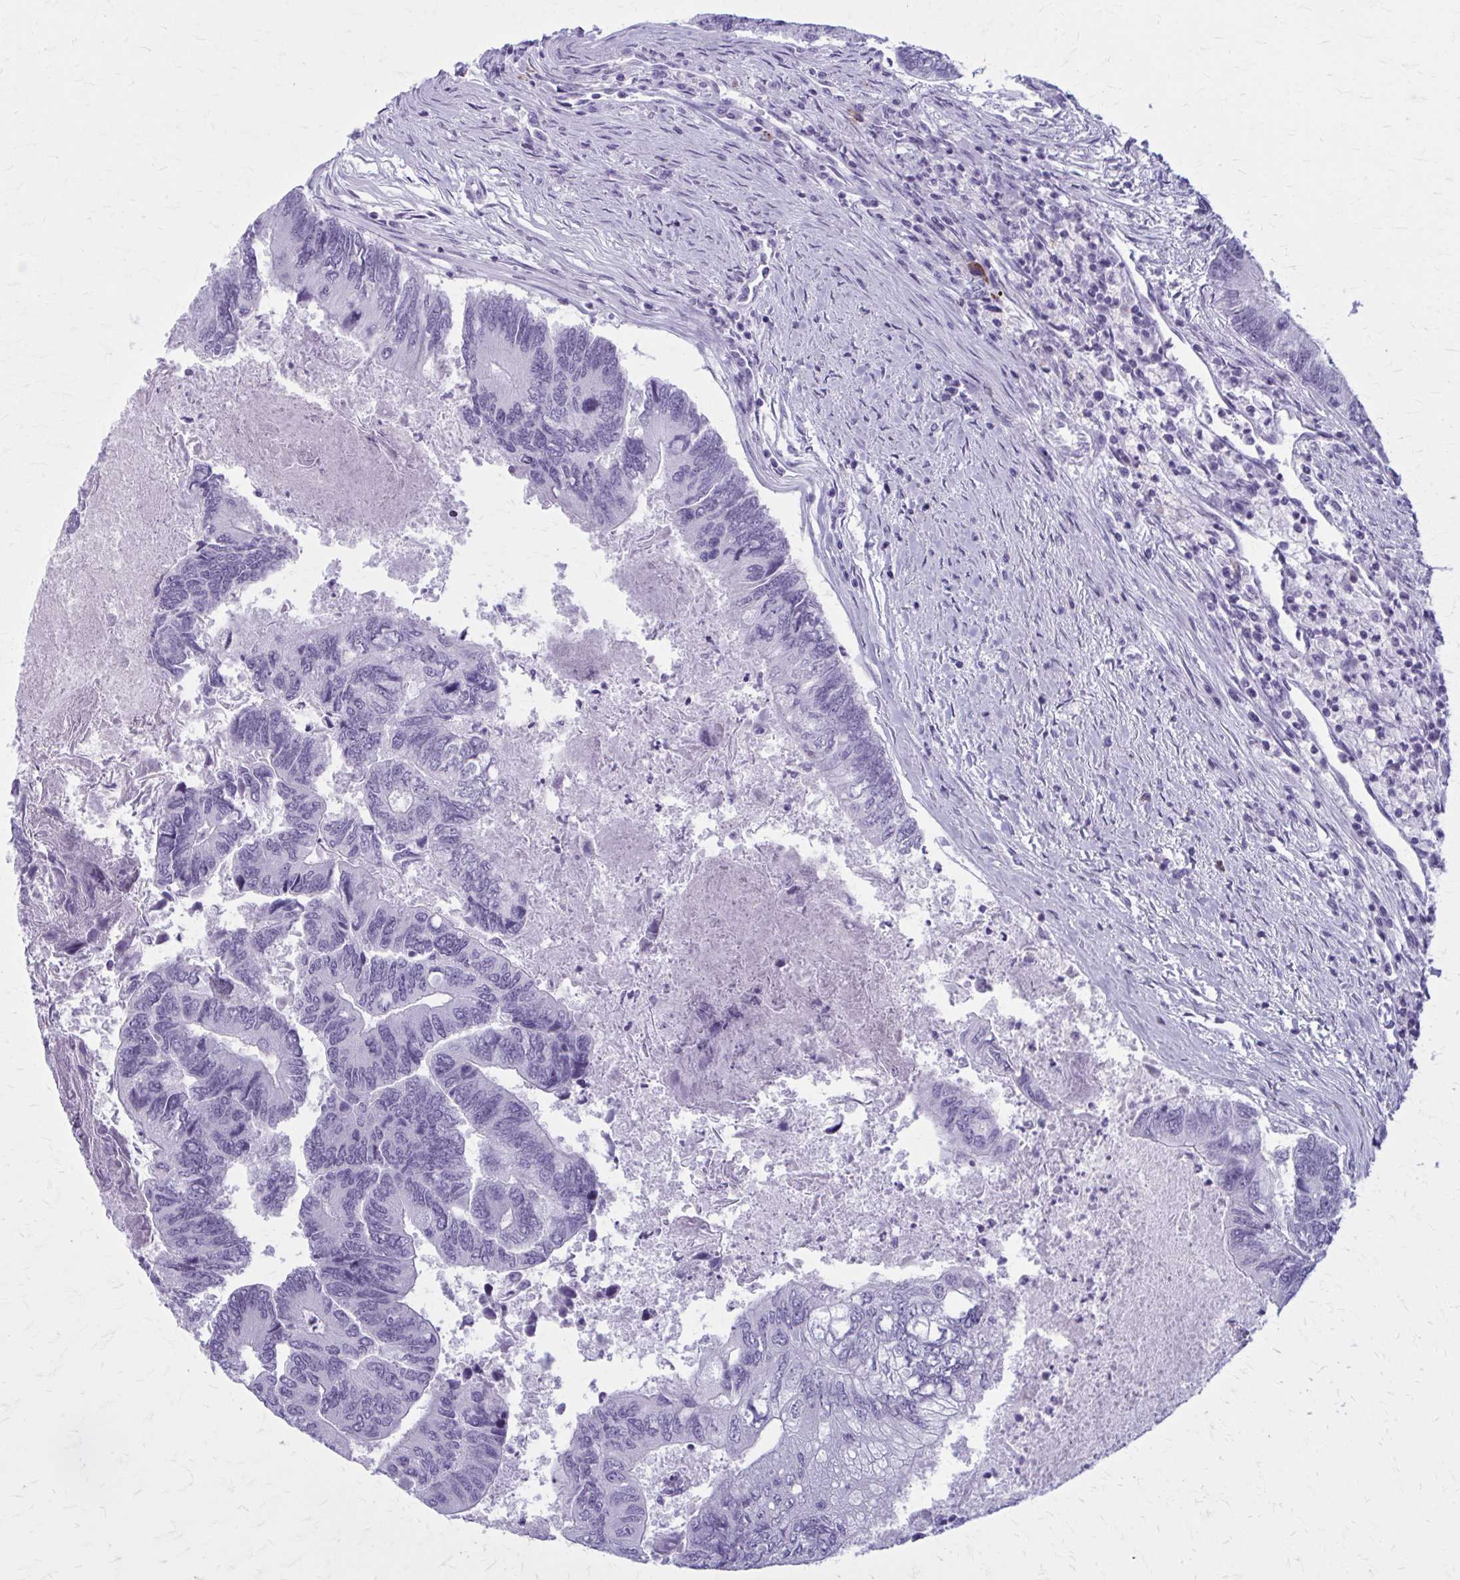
{"staining": {"intensity": "negative", "quantity": "none", "location": "none"}, "tissue": "colorectal cancer", "cell_type": "Tumor cells", "image_type": "cancer", "snomed": [{"axis": "morphology", "description": "Adenocarcinoma, NOS"}, {"axis": "topography", "description": "Colon"}], "caption": "This is an immunohistochemistry (IHC) image of colorectal cancer. There is no expression in tumor cells.", "gene": "ZDHHC7", "patient": {"sex": "female", "age": 67}}